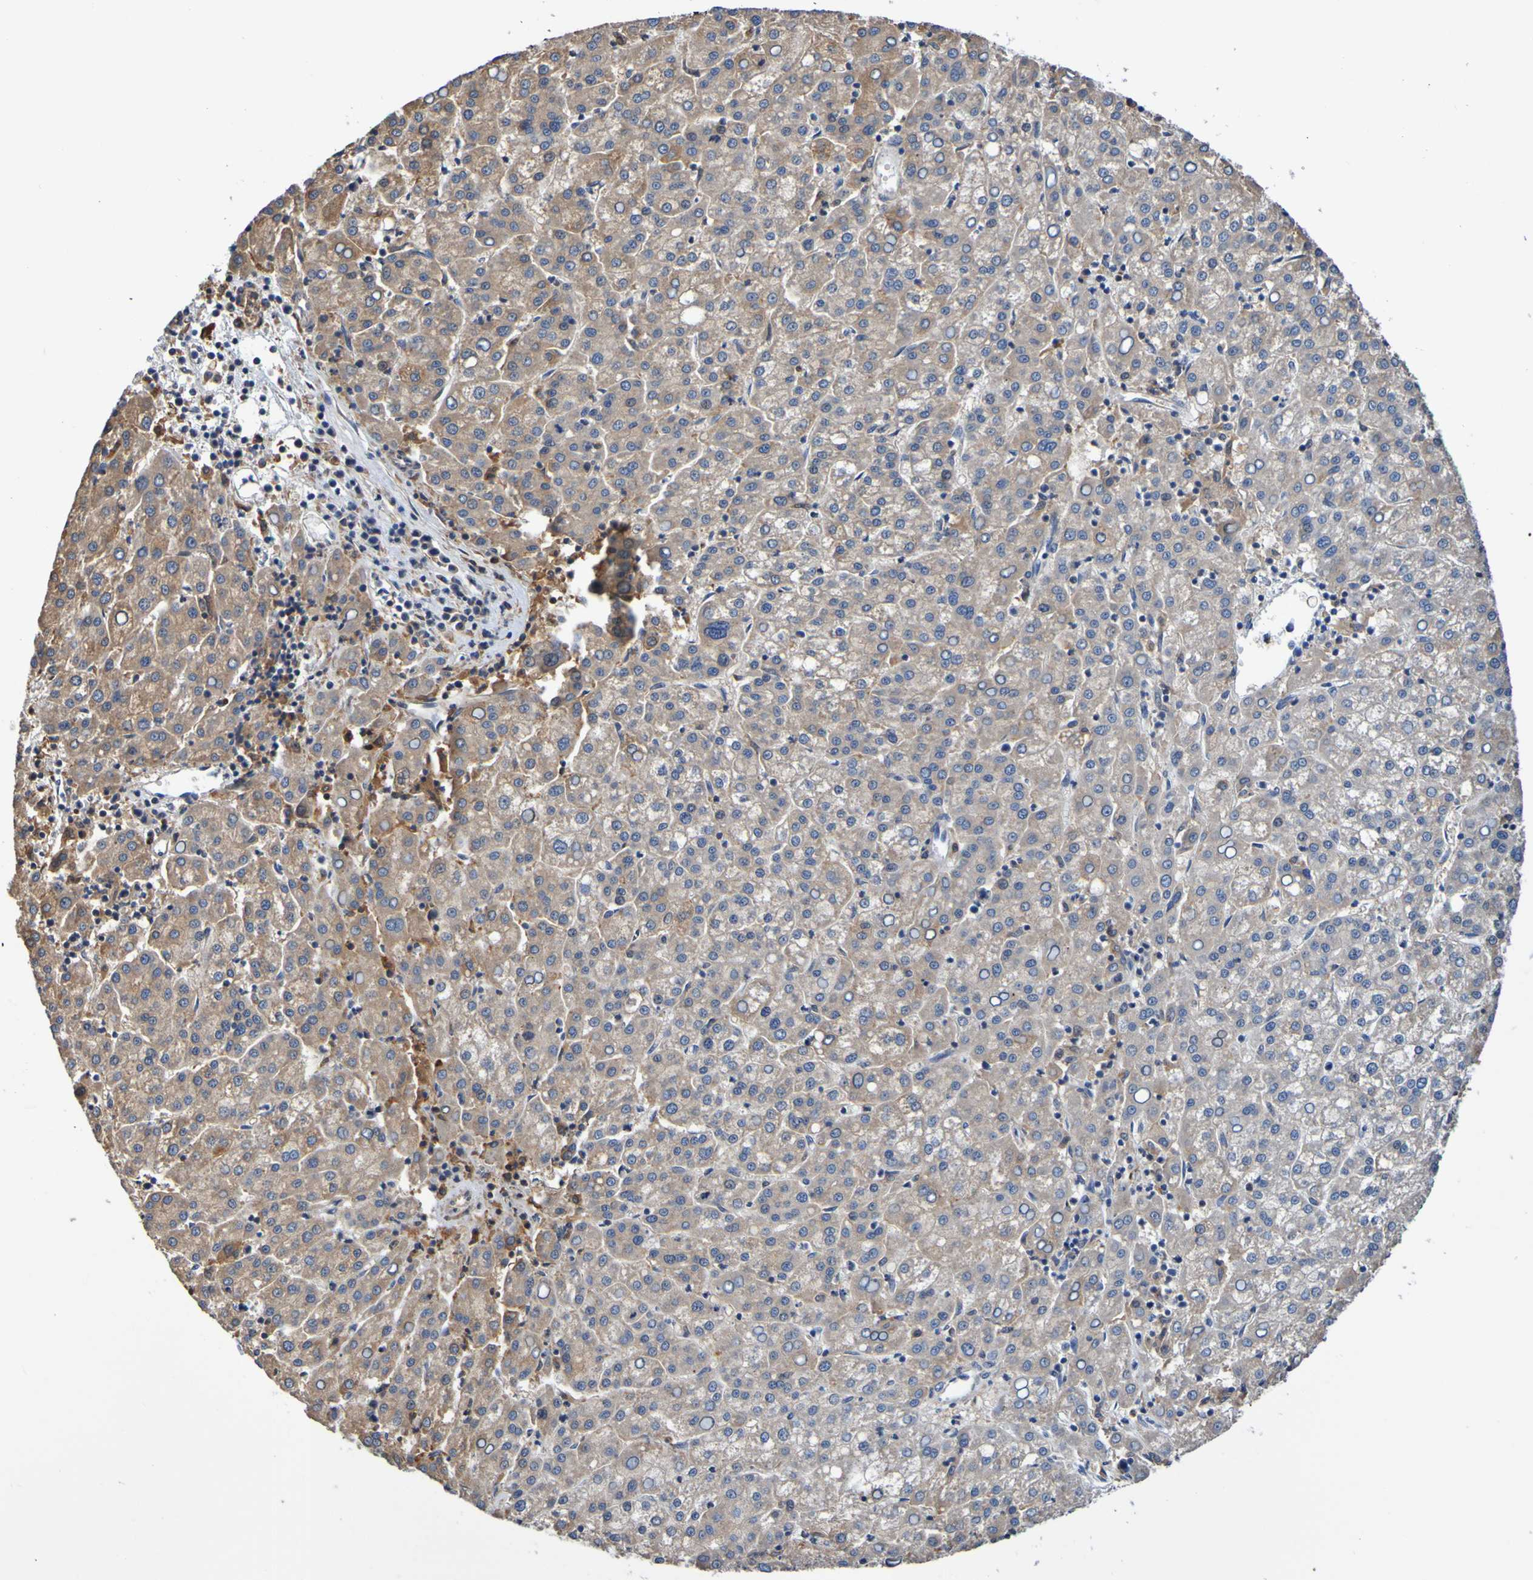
{"staining": {"intensity": "moderate", "quantity": ">75%", "location": "cytoplasmic/membranous"}, "tissue": "liver cancer", "cell_type": "Tumor cells", "image_type": "cancer", "snomed": [{"axis": "morphology", "description": "Carcinoma, Hepatocellular, NOS"}, {"axis": "topography", "description": "Liver"}], "caption": "Moderate cytoplasmic/membranous positivity for a protein is appreciated in about >75% of tumor cells of liver cancer using IHC.", "gene": "METAP2", "patient": {"sex": "female", "age": 58}}